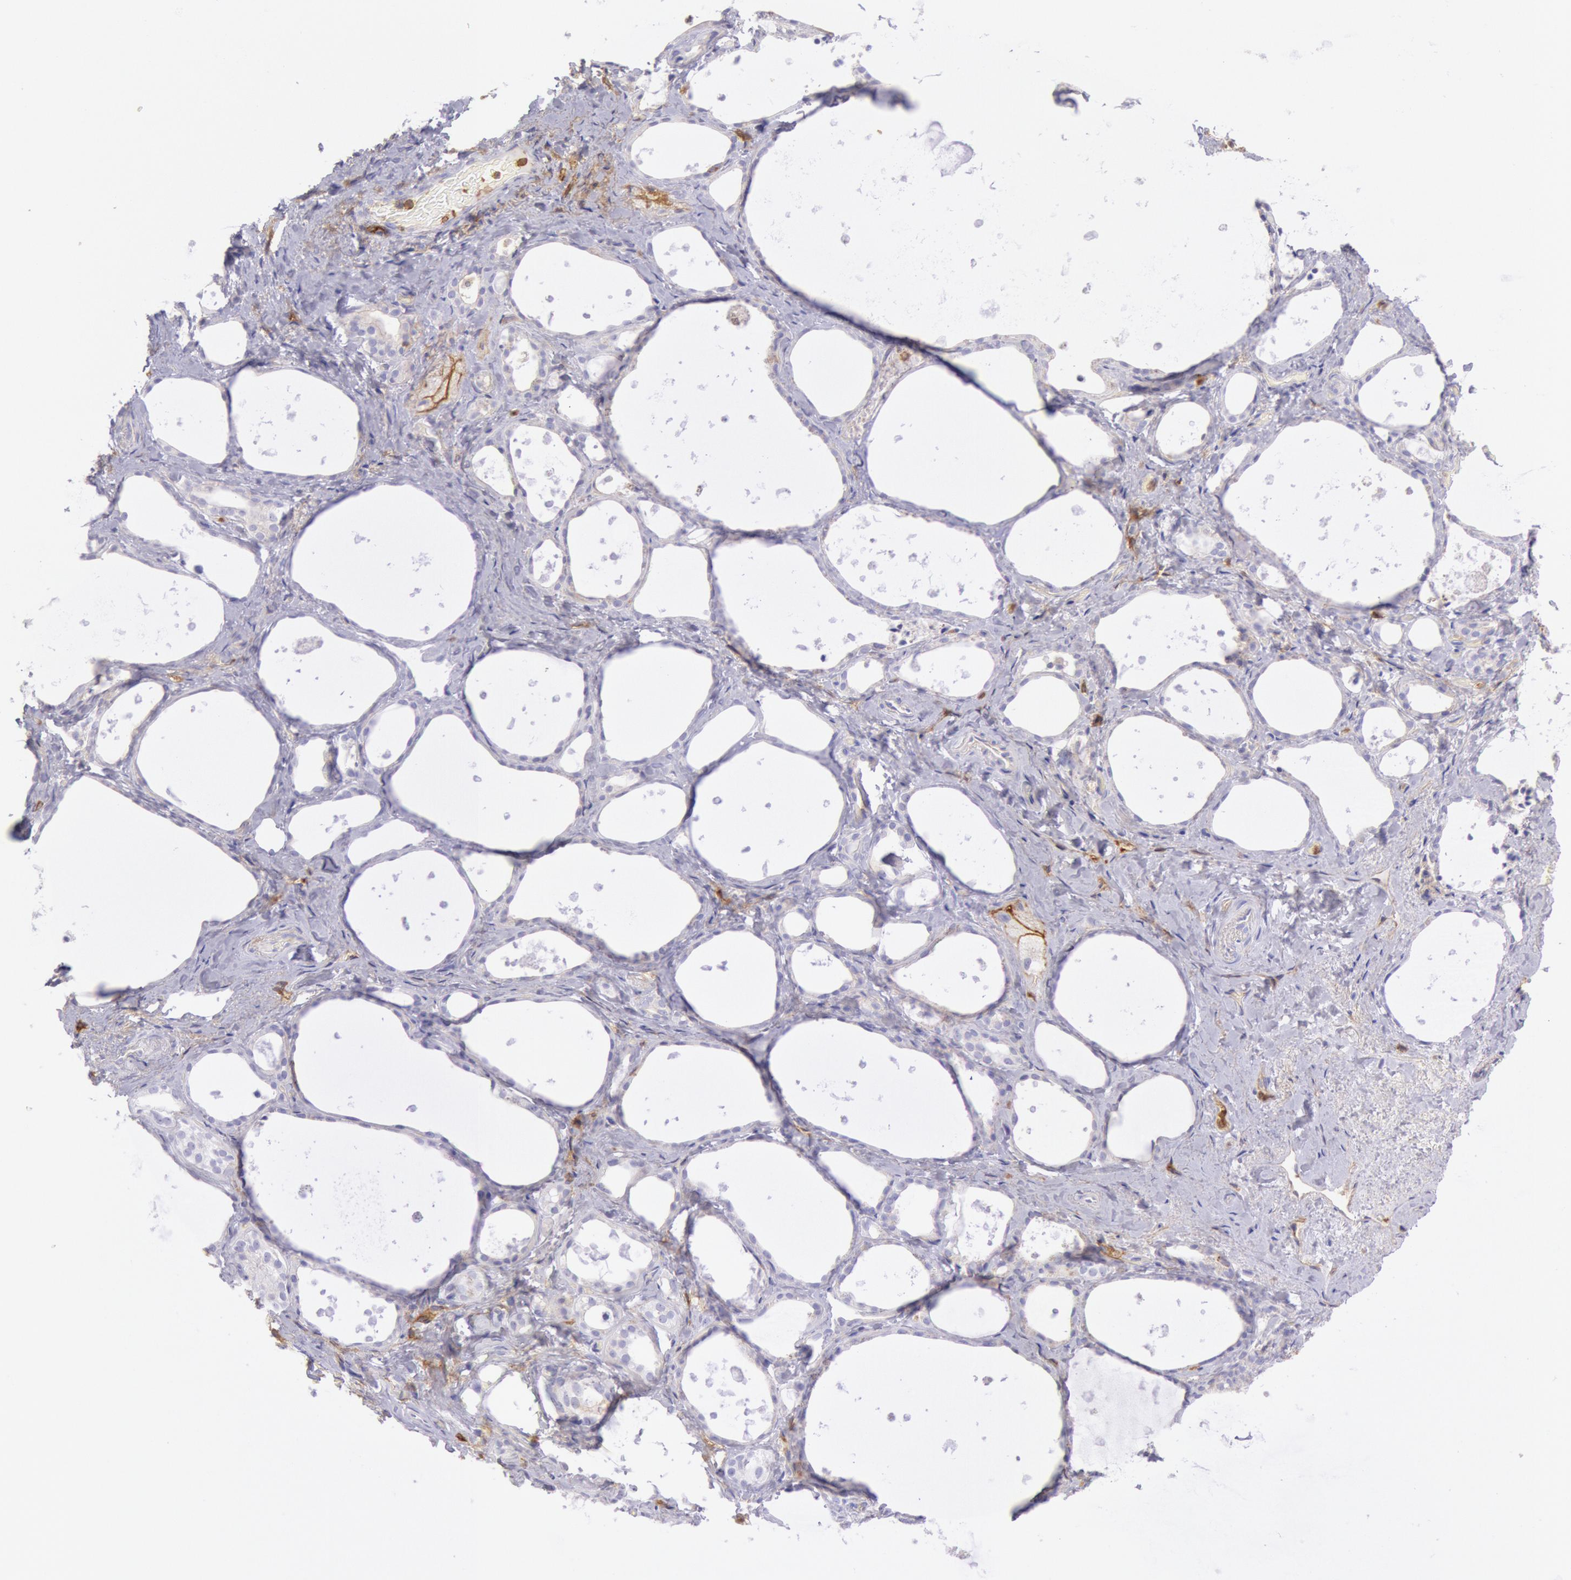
{"staining": {"intensity": "negative", "quantity": "none", "location": "none"}, "tissue": "thyroid gland", "cell_type": "Glandular cells", "image_type": "normal", "snomed": [{"axis": "morphology", "description": "Normal tissue, NOS"}, {"axis": "topography", "description": "Thyroid gland"}], "caption": "A histopathology image of thyroid gland stained for a protein exhibits no brown staining in glandular cells. (DAB immunohistochemistry (IHC), high magnification).", "gene": "LYN", "patient": {"sex": "female", "age": 75}}